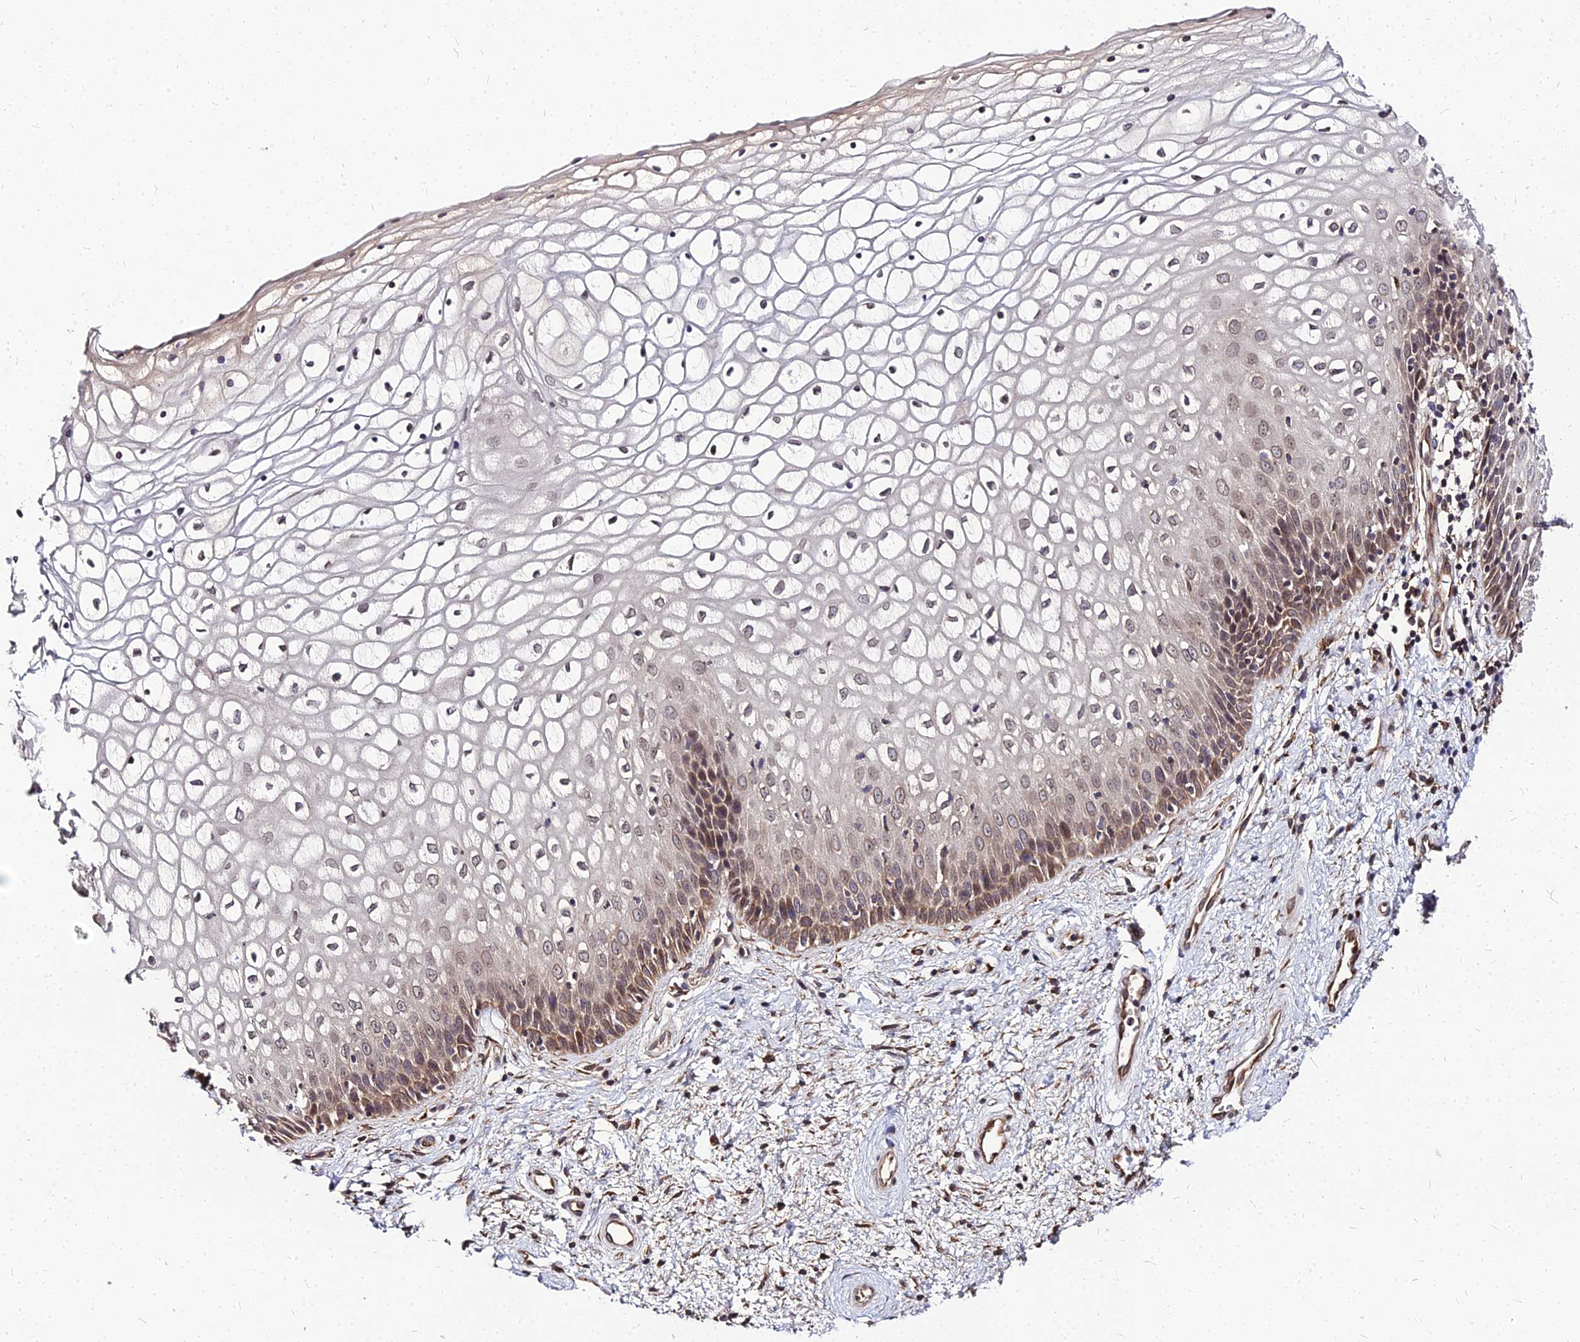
{"staining": {"intensity": "weak", "quantity": ">75%", "location": "cytoplasmic/membranous,nuclear"}, "tissue": "vagina", "cell_type": "Squamous epithelial cells", "image_type": "normal", "snomed": [{"axis": "morphology", "description": "Normal tissue, NOS"}, {"axis": "topography", "description": "Vagina"}], "caption": "Immunohistochemical staining of normal human vagina demonstrates low levels of weak cytoplasmic/membranous,nuclear staining in about >75% of squamous epithelial cells. (Stains: DAB (3,3'-diaminobenzidine) in brown, nuclei in blue, Microscopy: brightfield microscopy at high magnification).", "gene": "PDE4D", "patient": {"sex": "female", "age": 34}}